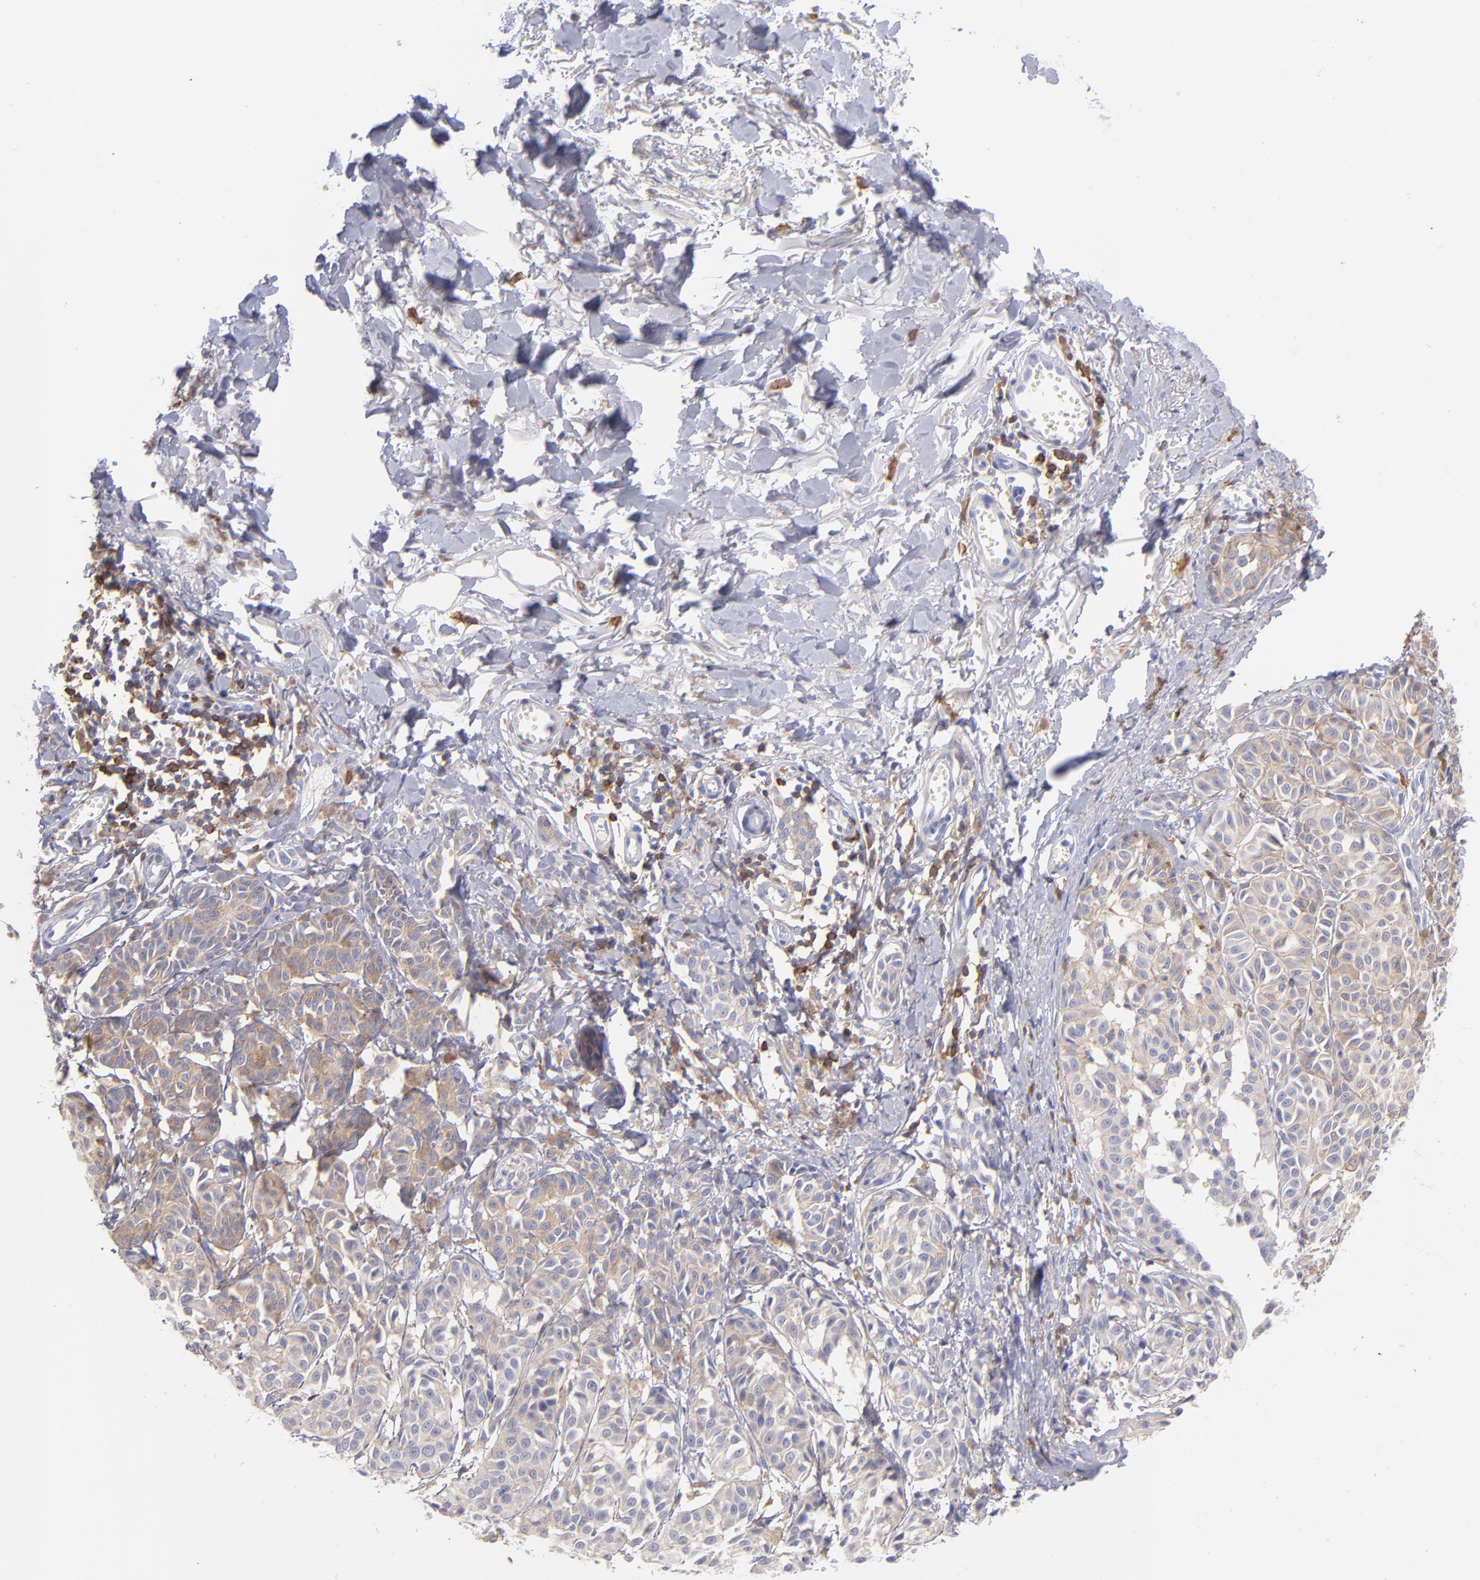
{"staining": {"intensity": "weak", "quantity": ">75%", "location": "cytoplasmic/membranous"}, "tissue": "melanoma", "cell_type": "Tumor cells", "image_type": "cancer", "snomed": [{"axis": "morphology", "description": "Malignant melanoma, NOS"}, {"axis": "topography", "description": "Skin"}], "caption": "Malignant melanoma stained for a protein (brown) shows weak cytoplasmic/membranous positive positivity in about >75% of tumor cells.", "gene": "PRKCA", "patient": {"sex": "male", "age": 76}}